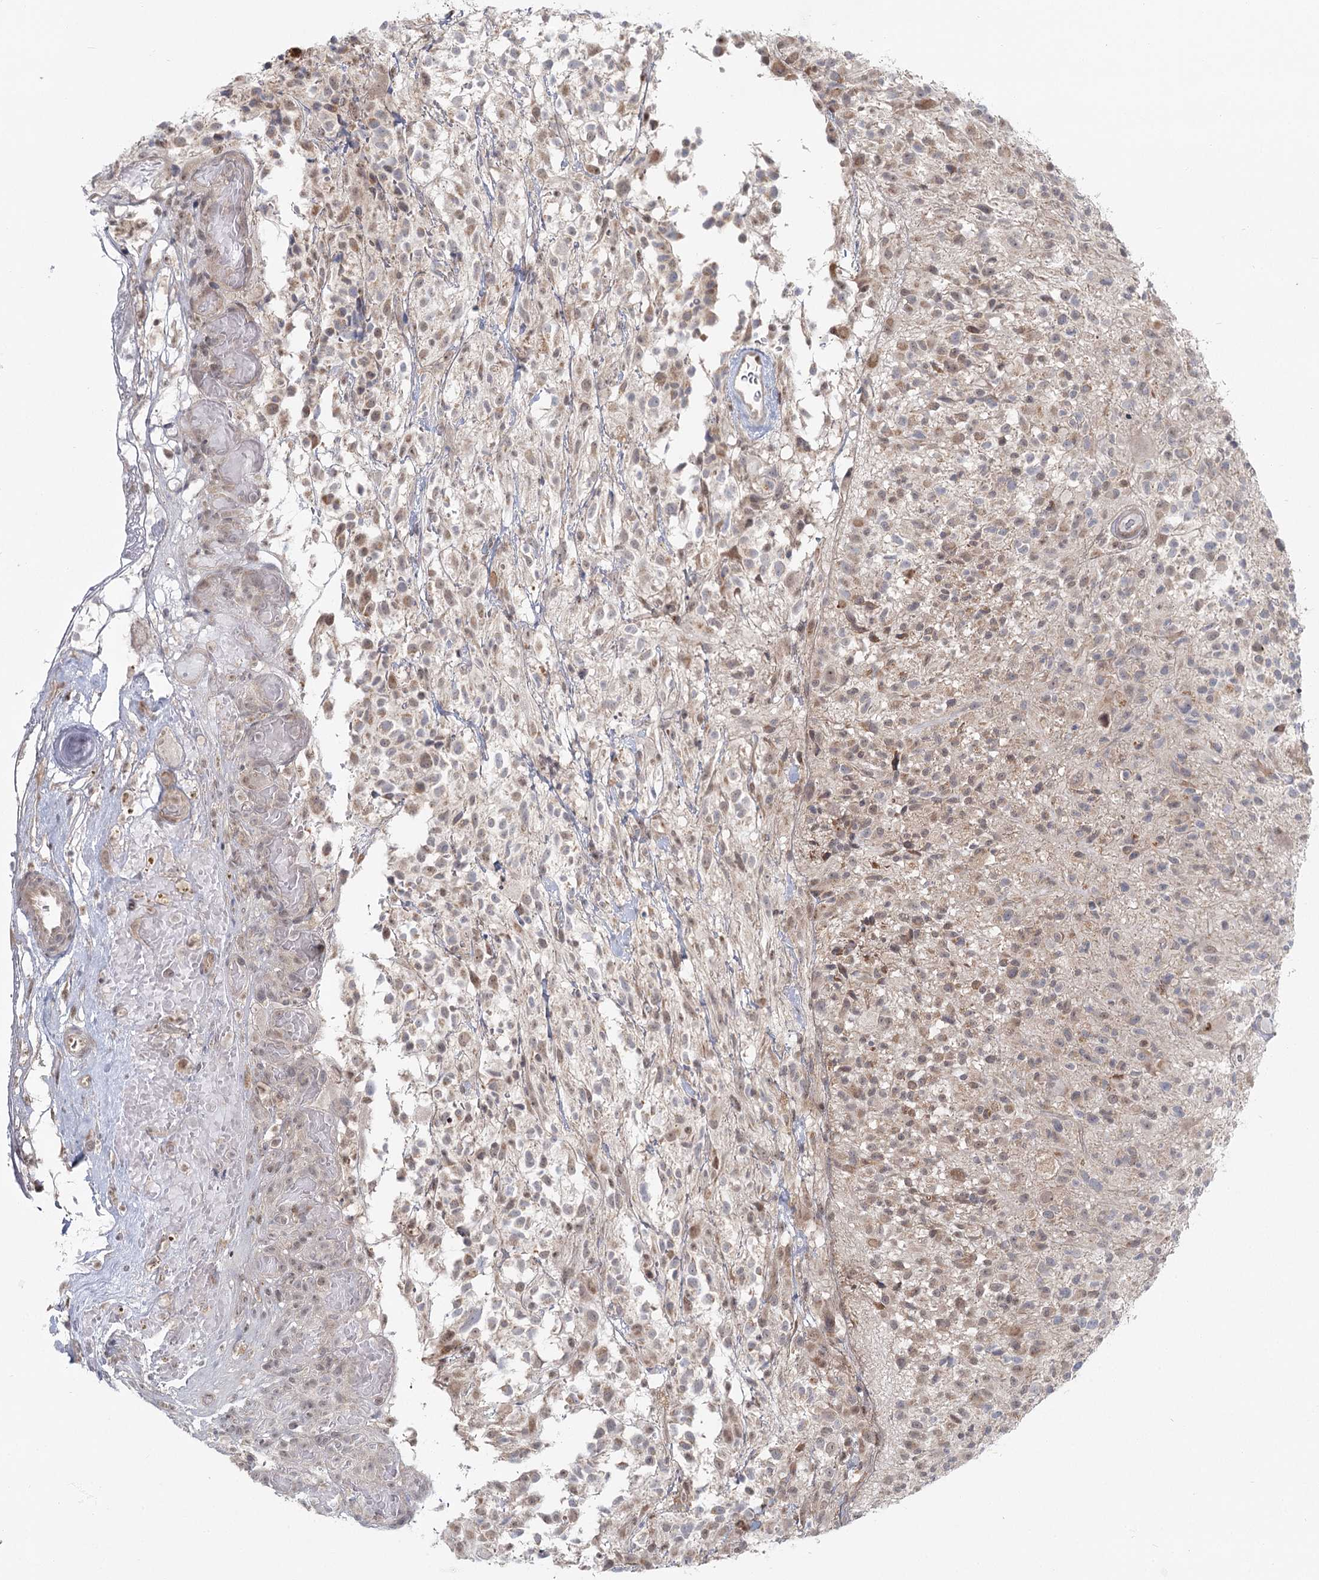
{"staining": {"intensity": "weak", "quantity": "25%-75%", "location": "cytoplasmic/membranous"}, "tissue": "glioma", "cell_type": "Tumor cells", "image_type": "cancer", "snomed": [{"axis": "morphology", "description": "Glioma, malignant, High grade"}, {"axis": "morphology", "description": "Glioblastoma, NOS"}, {"axis": "topography", "description": "Brain"}], "caption": "IHC photomicrograph of neoplastic tissue: glioblastoma stained using IHC reveals low levels of weak protein expression localized specifically in the cytoplasmic/membranous of tumor cells, appearing as a cytoplasmic/membranous brown color.", "gene": "THNSL1", "patient": {"sex": "male", "age": 60}}